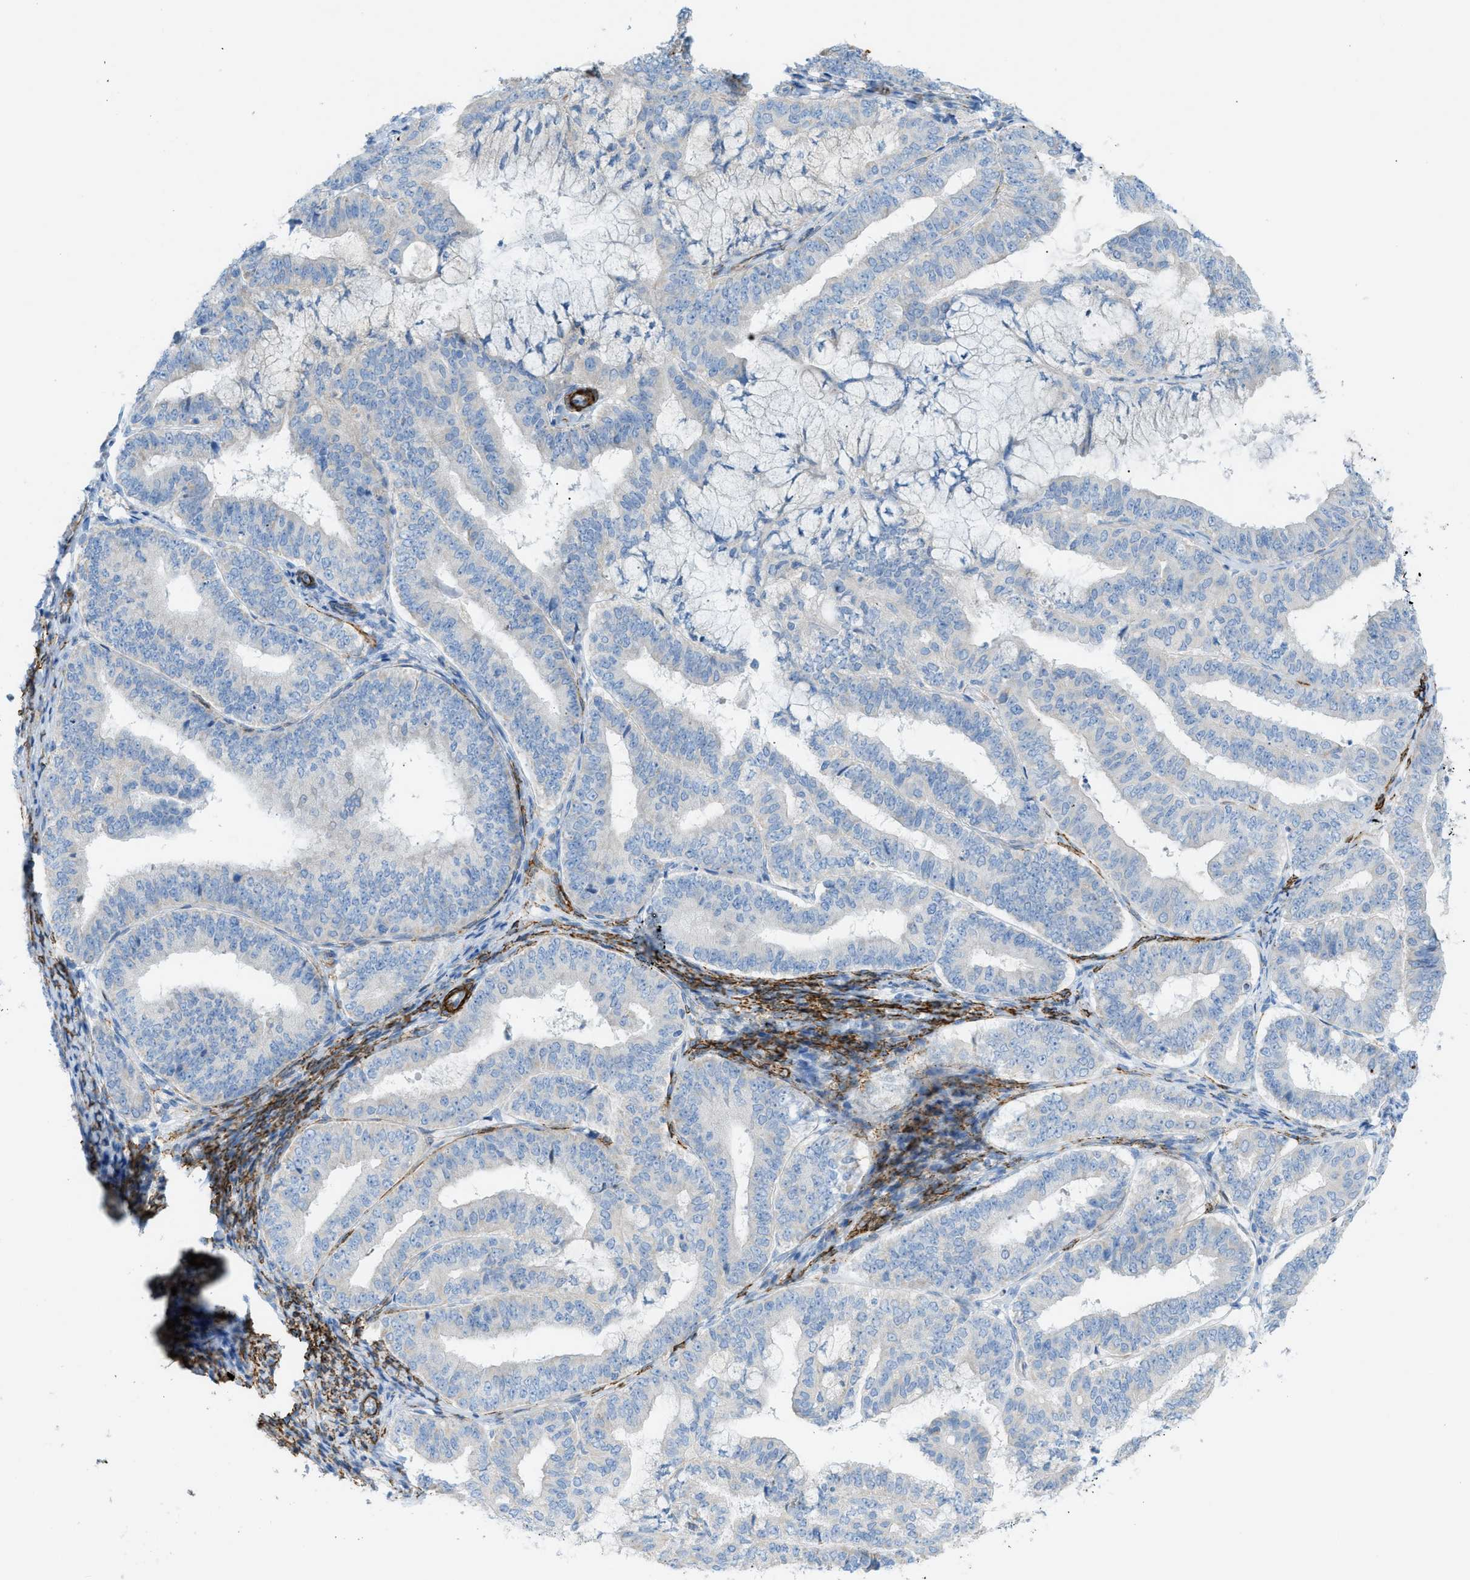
{"staining": {"intensity": "negative", "quantity": "none", "location": "none"}, "tissue": "endometrial cancer", "cell_type": "Tumor cells", "image_type": "cancer", "snomed": [{"axis": "morphology", "description": "Adenocarcinoma, NOS"}, {"axis": "topography", "description": "Endometrium"}], "caption": "Immunohistochemical staining of human endometrial cancer (adenocarcinoma) reveals no significant positivity in tumor cells.", "gene": "MYH11", "patient": {"sex": "female", "age": 63}}